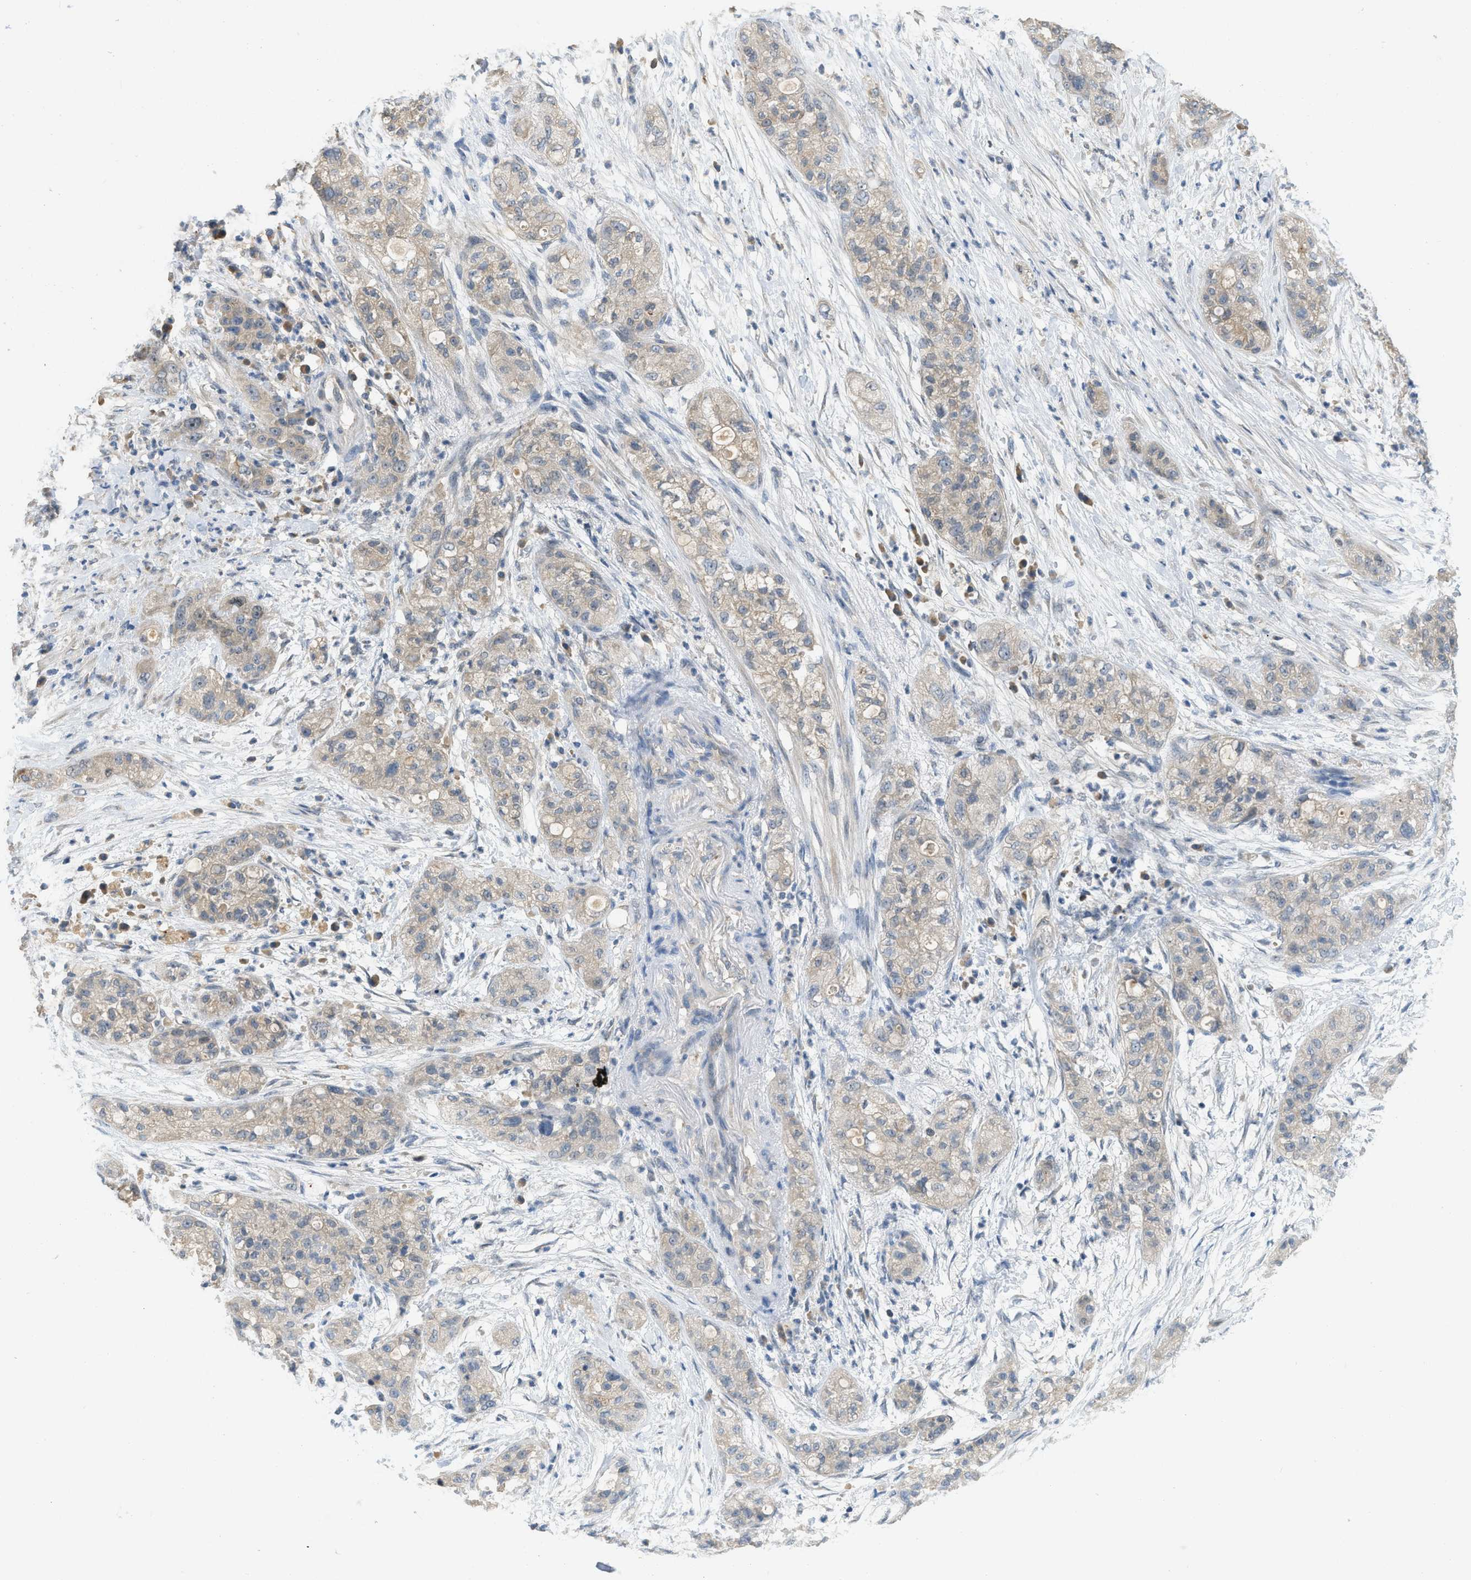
{"staining": {"intensity": "weak", "quantity": "25%-75%", "location": "cytoplasmic/membranous,nuclear"}, "tissue": "pancreatic cancer", "cell_type": "Tumor cells", "image_type": "cancer", "snomed": [{"axis": "morphology", "description": "Adenocarcinoma, NOS"}, {"axis": "topography", "description": "Pancreas"}], "caption": "Immunohistochemistry micrograph of neoplastic tissue: human adenocarcinoma (pancreatic) stained using IHC demonstrates low levels of weak protein expression localized specifically in the cytoplasmic/membranous and nuclear of tumor cells, appearing as a cytoplasmic/membranous and nuclear brown color.", "gene": "MIS18A", "patient": {"sex": "female", "age": 78}}